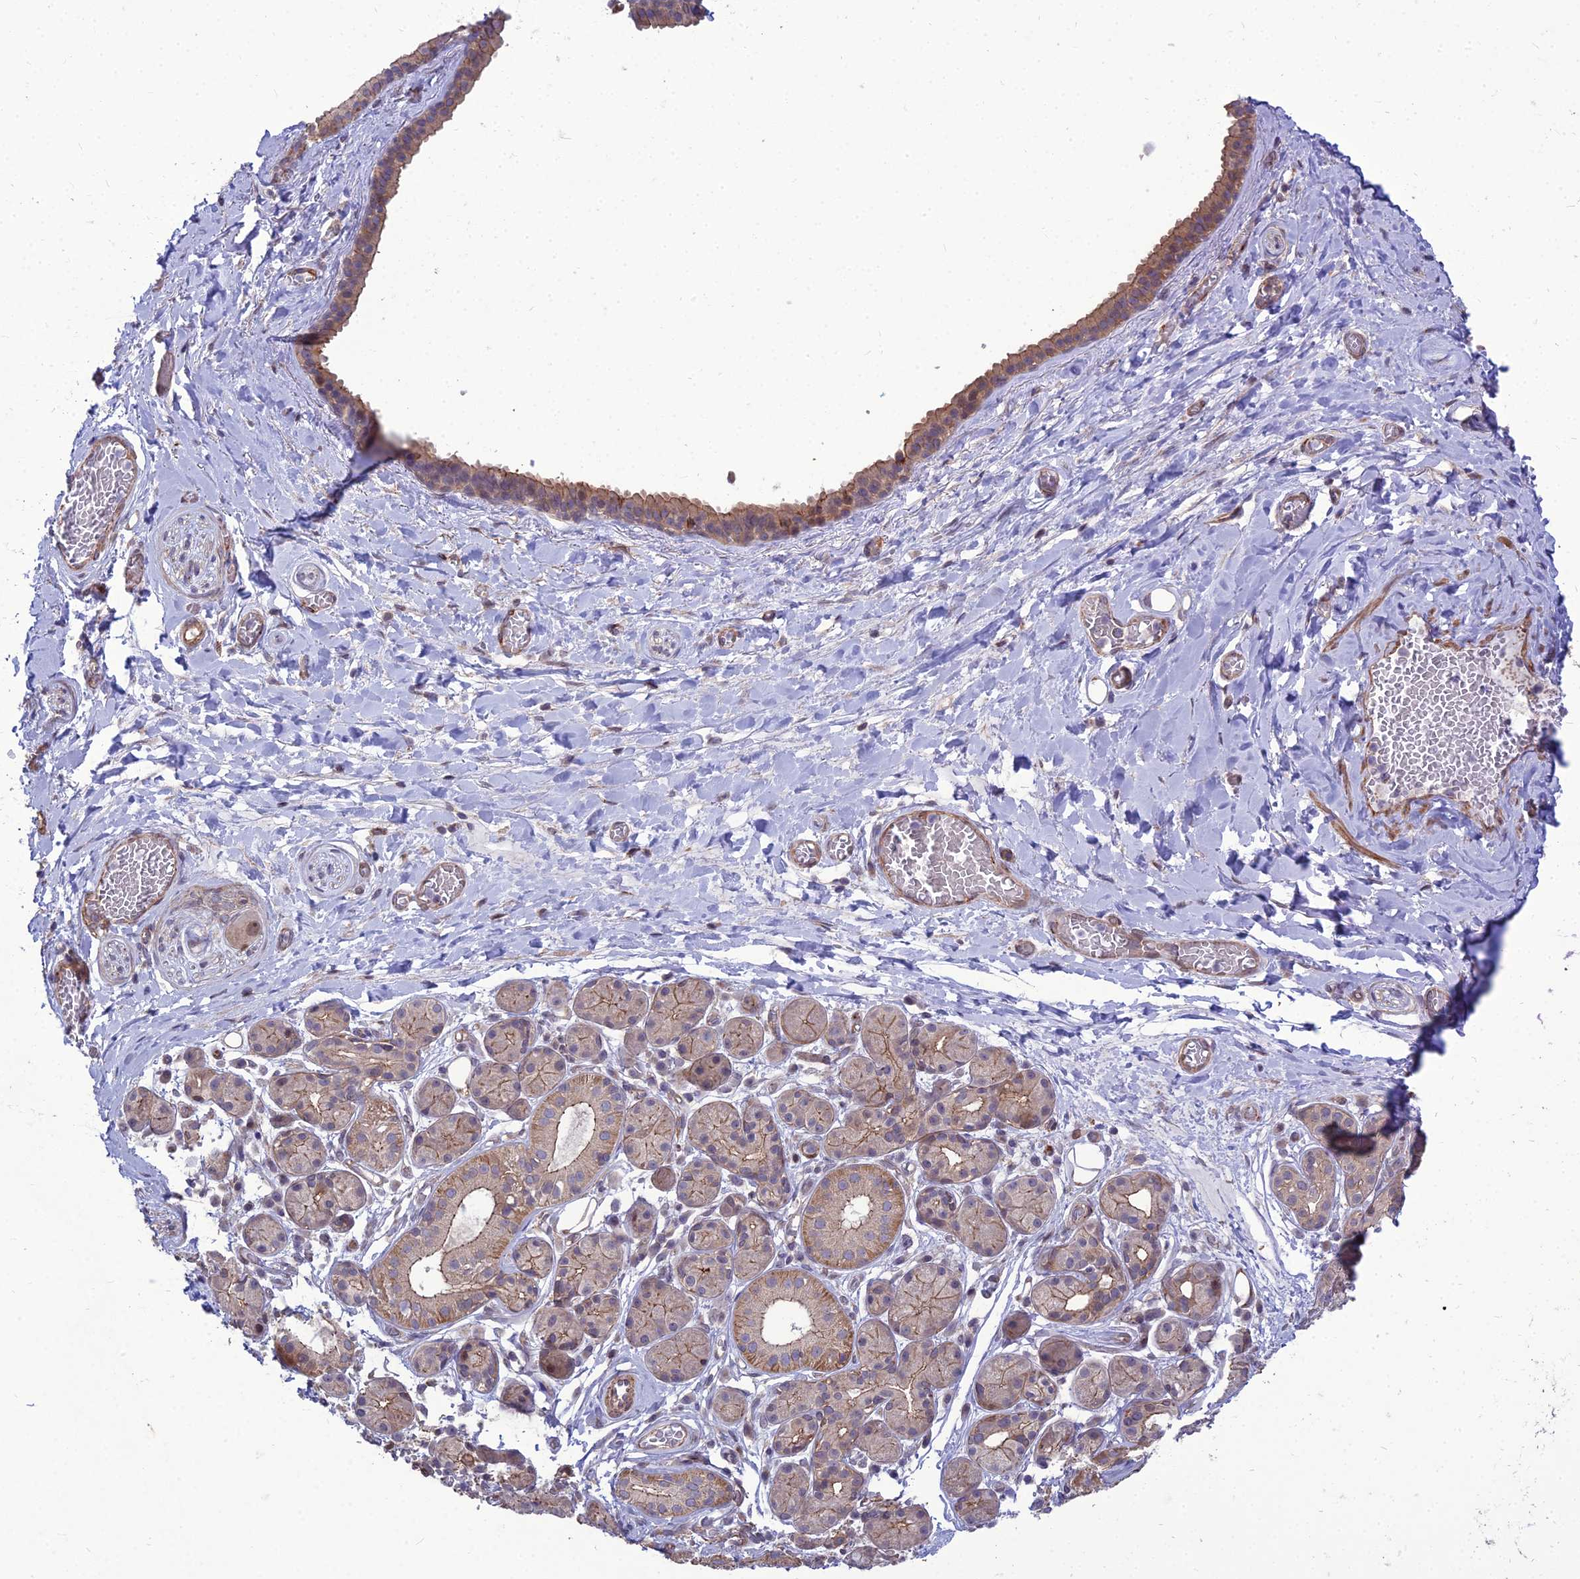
{"staining": {"intensity": "negative", "quantity": "none", "location": "none"}, "tissue": "adipose tissue", "cell_type": "Adipocytes", "image_type": "normal", "snomed": [{"axis": "morphology", "description": "Normal tissue, NOS"}, {"axis": "topography", "description": "Salivary gland"}, {"axis": "topography", "description": "Peripheral nerve tissue"}], "caption": "IHC histopathology image of normal adipose tissue: human adipose tissue stained with DAB (3,3'-diaminobenzidine) reveals no significant protein positivity in adipocytes. The staining is performed using DAB (3,3'-diaminobenzidine) brown chromogen with nuclei counter-stained in using hematoxylin.", "gene": "TSPYL2", "patient": {"sex": "male", "age": 62}}